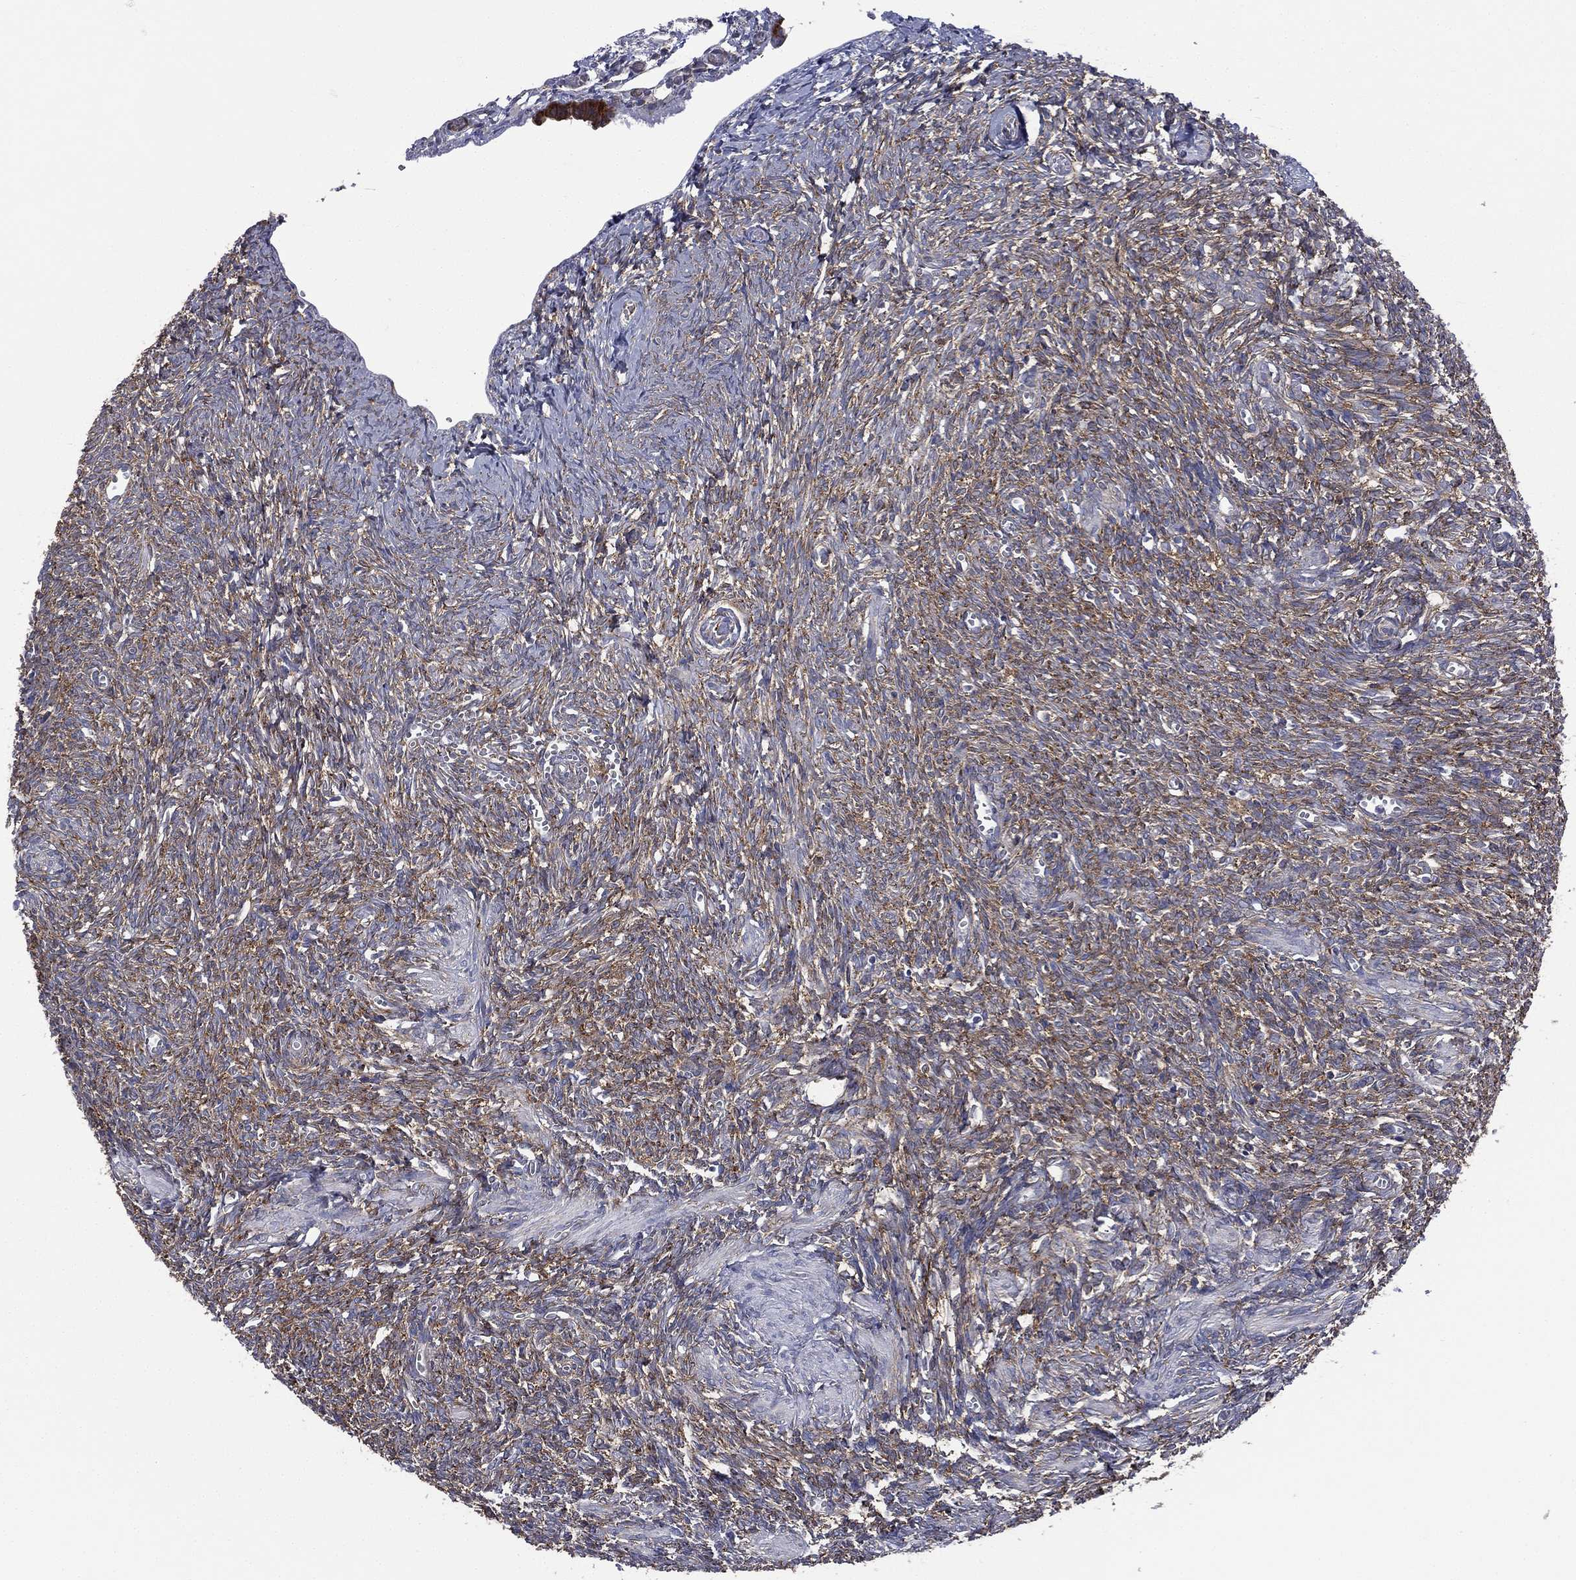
{"staining": {"intensity": "strong", "quantity": ">75%", "location": "cytoplasmic/membranous"}, "tissue": "ovary", "cell_type": "Follicle cells", "image_type": "normal", "snomed": [{"axis": "morphology", "description": "Normal tissue, NOS"}, {"axis": "topography", "description": "Ovary"}], "caption": "This photomicrograph reveals immunohistochemistry staining of benign ovary, with high strong cytoplasmic/membranous expression in about >75% of follicle cells.", "gene": "FARSA", "patient": {"sex": "female", "age": 43}}